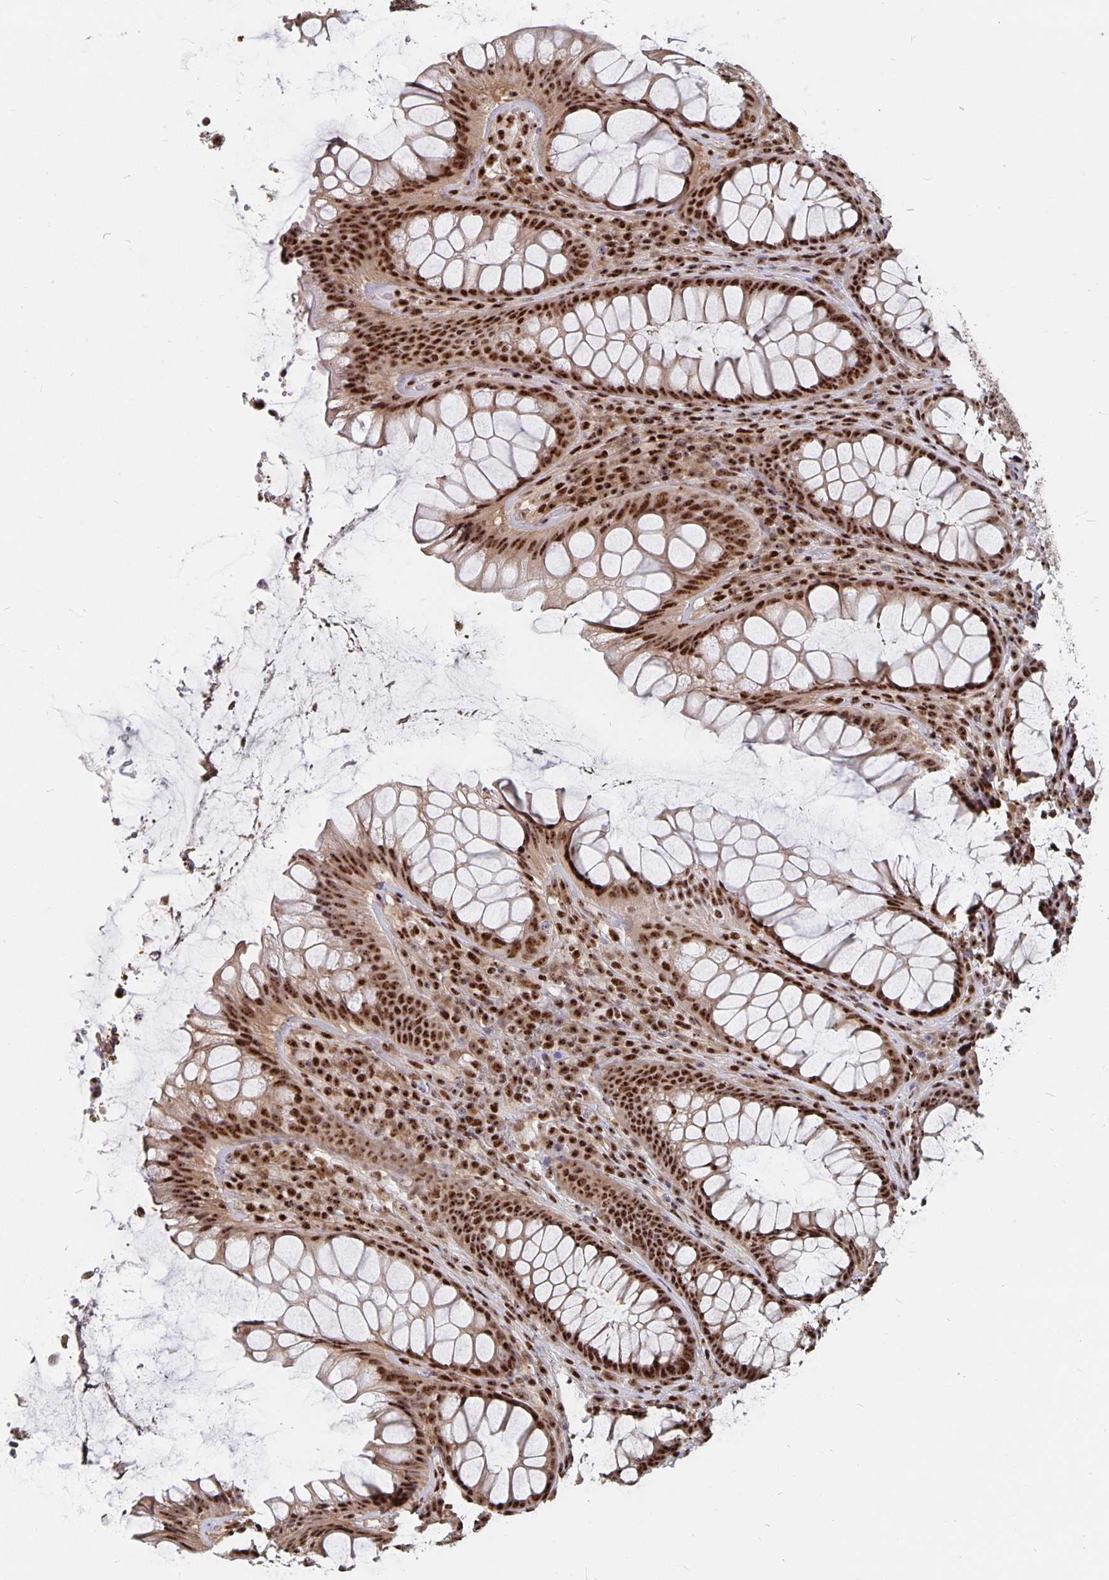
{"staining": {"intensity": "strong", "quantity": ">75%", "location": "nuclear"}, "tissue": "rectum", "cell_type": "Glandular cells", "image_type": "normal", "snomed": [{"axis": "morphology", "description": "Normal tissue, NOS"}, {"axis": "topography", "description": "Rectum"}], "caption": "Protein staining displays strong nuclear staining in about >75% of glandular cells in benign rectum. (Brightfield microscopy of DAB IHC at high magnification).", "gene": "LAS1L", "patient": {"sex": "male", "age": 72}}